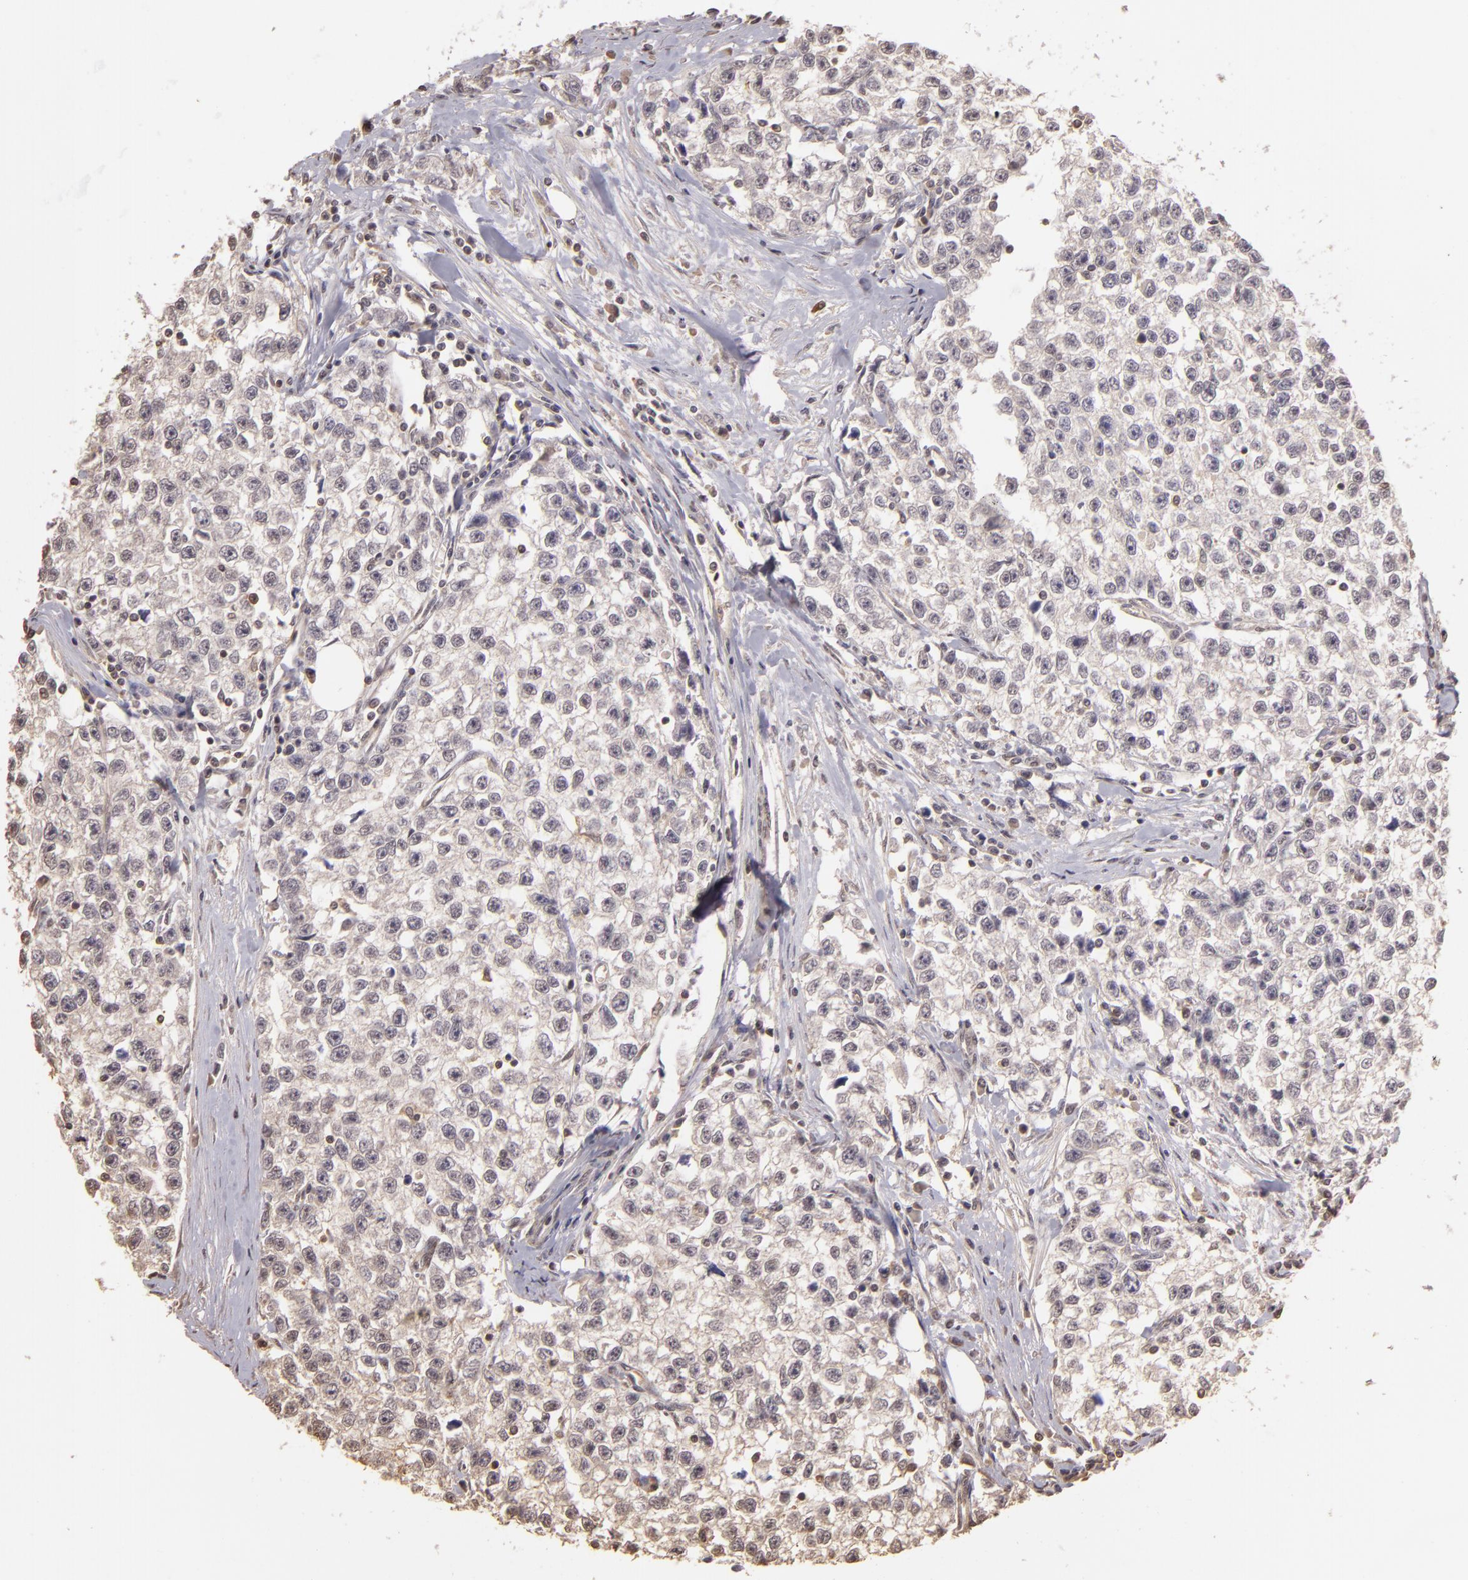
{"staining": {"intensity": "negative", "quantity": "none", "location": "none"}, "tissue": "testis cancer", "cell_type": "Tumor cells", "image_type": "cancer", "snomed": [{"axis": "morphology", "description": "Seminoma, NOS"}, {"axis": "morphology", "description": "Carcinoma, Embryonal, NOS"}, {"axis": "topography", "description": "Testis"}], "caption": "Micrograph shows no significant protein expression in tumor cells of testis seminoma.", "gene": "ARPC2", "patient": {"sex": "male", "age": 30}}